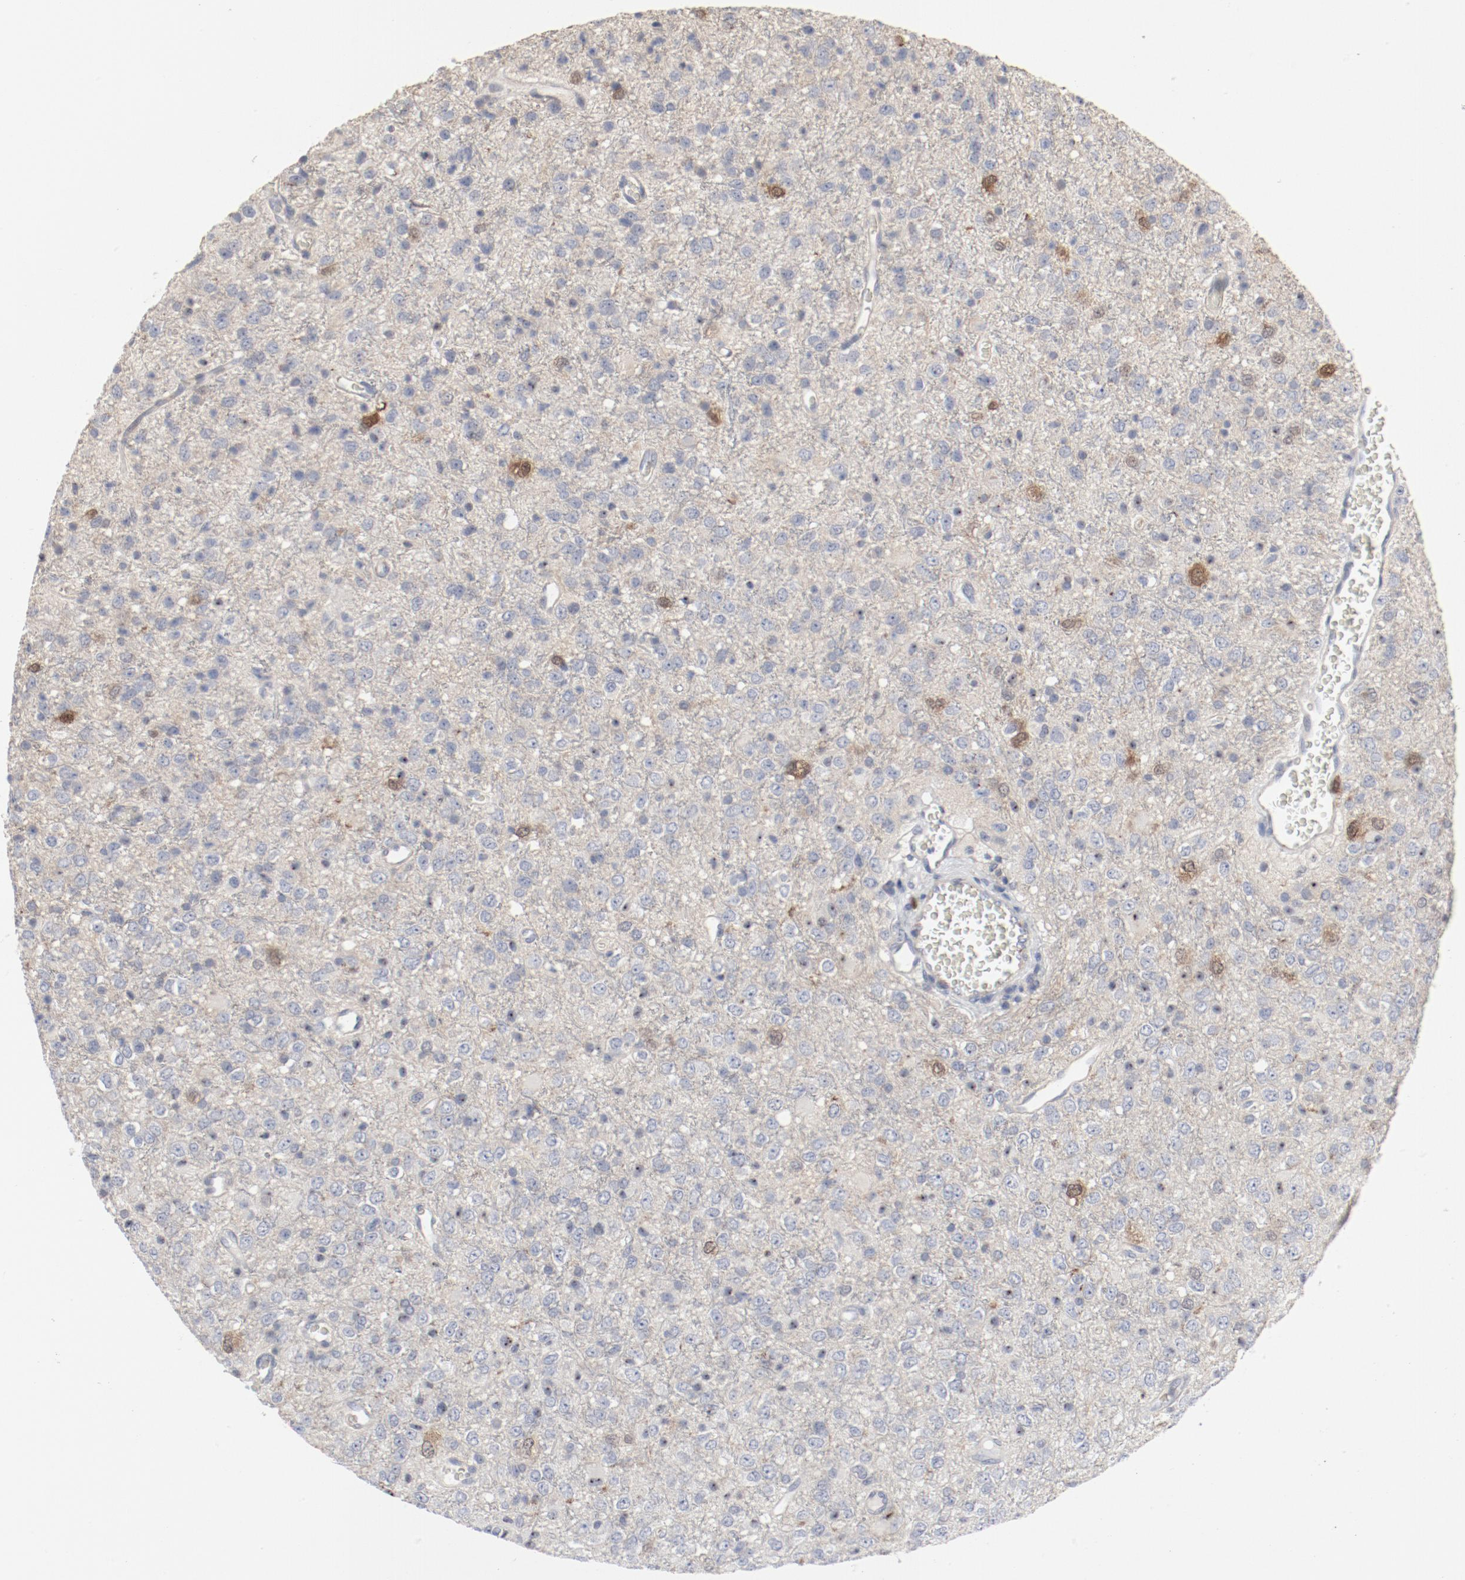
{"staining": {"intensity": "moderate", "quantity": "<25%", "location": "cytoplasmic/membranous,nuclear"}, "tissue": "glioma", "cell_type": "Tumor cells", "image_type": "cancer", "snomed": [{"axis": "morphology", "description": "Glioma, malignant, High grade"}, {"axis": "topography", "description": "pancreas cauda"}], "caption": "Immunohistochemistry (DAB) staining of human malignant glioma (high-grade) demonstrates moderate cytoplasmic/membranous and nuclear protein staining in approximately <25% of tumor cells. The protein of interest is stained brown, and the nuclei are stained in blue (DAB IHC with brightfield microscopy, high magnification).", "gene": "CDK1", "patient": {"sex": "male", "age": 60}}